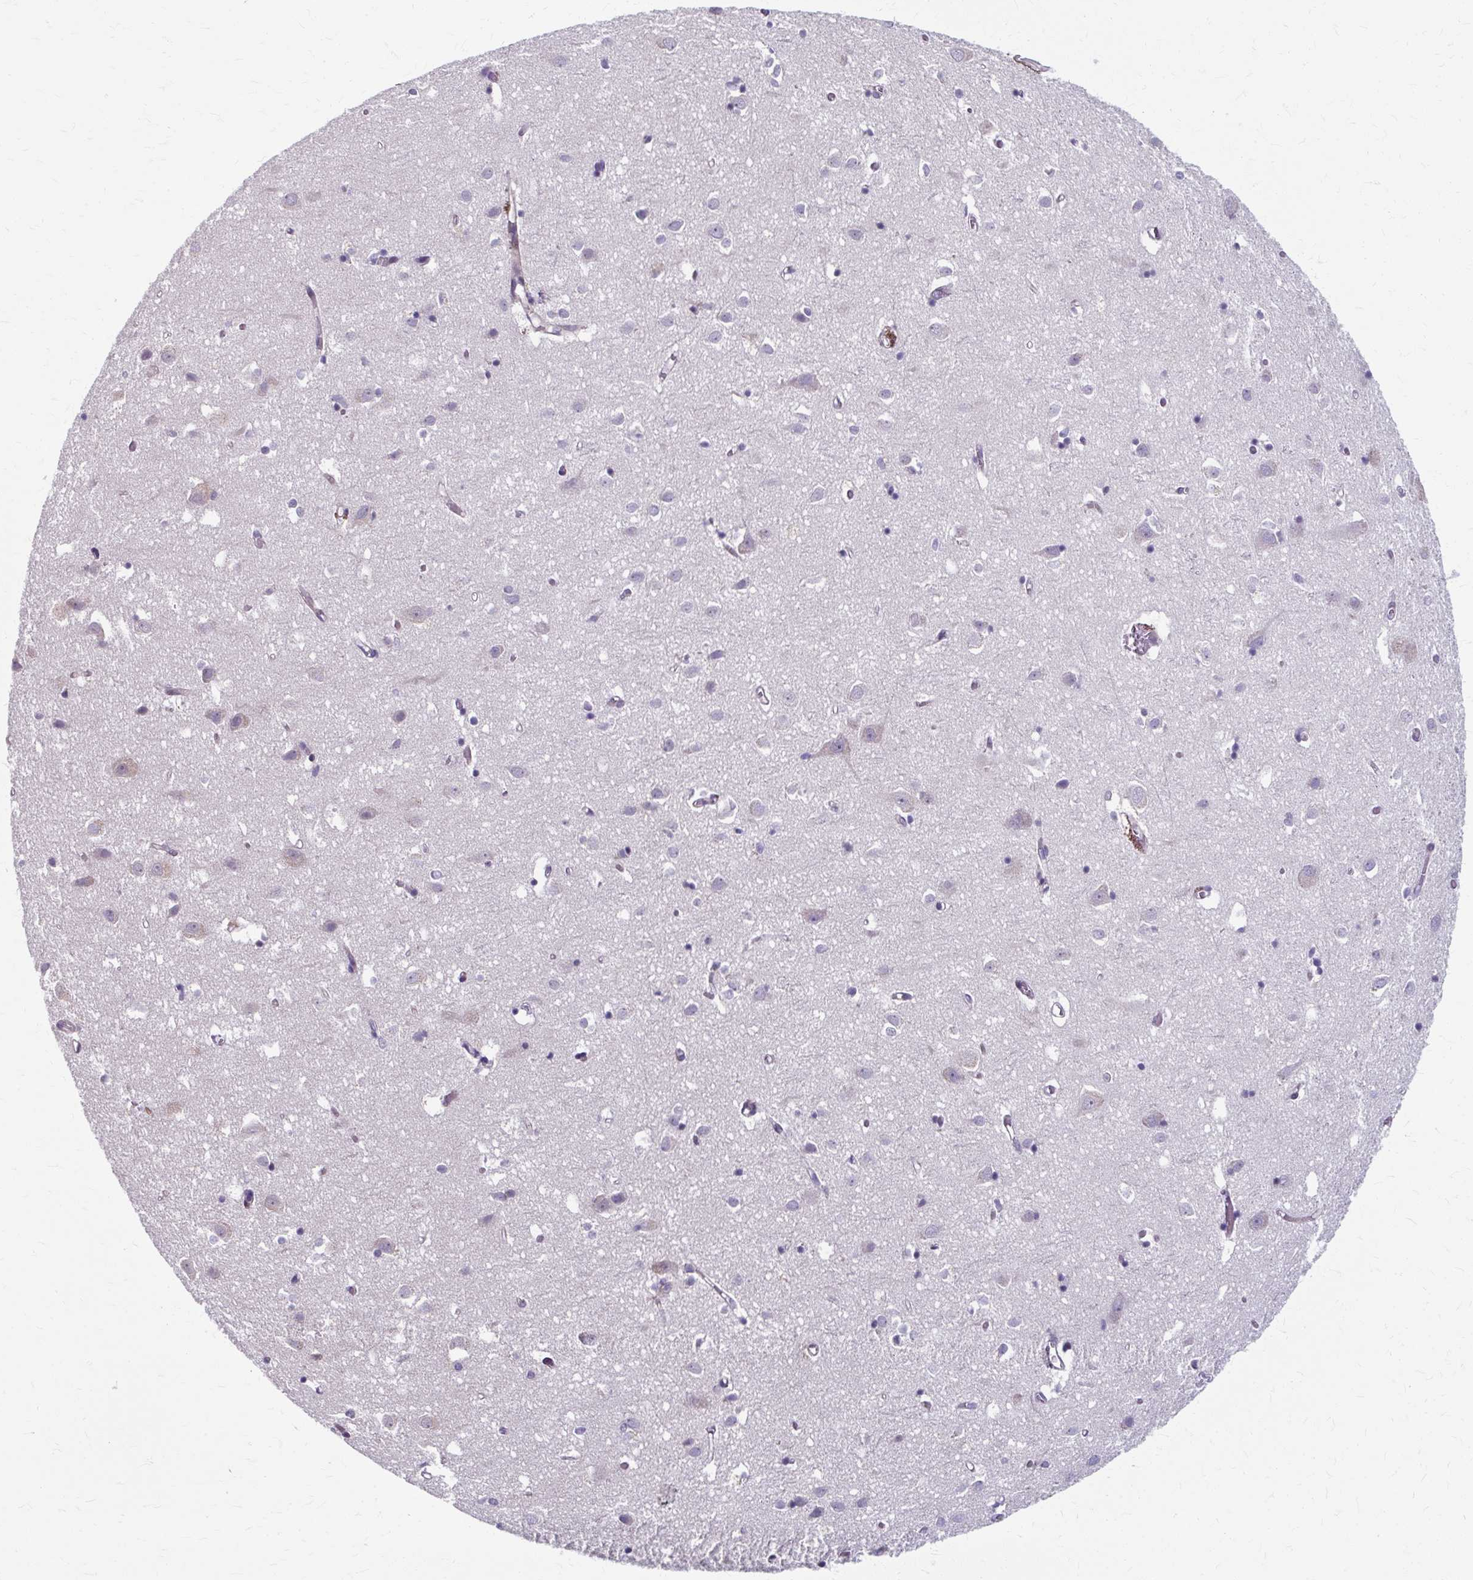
{"staining": {"intensity": "weak", "quantity": "25%-75%", "location": "cytoplasmic/membranous"}, "tissue": "cerebral cortex", "cell_type": "Endothelial cells", "image_type": "normal", "snomed": [{"axis": "morphology", "description": "Normal tissue, NOS"}, {"axis": "topography", "description": "Cerebral cortex"}], "caption": "Endothelial cells display low levels of weak cytoplasmic/membranous staining in about 25%-75% of cells in normal cerebral cortex.", "gene": "ZNF555", "patient": {"sex": "male", "age": 70}}